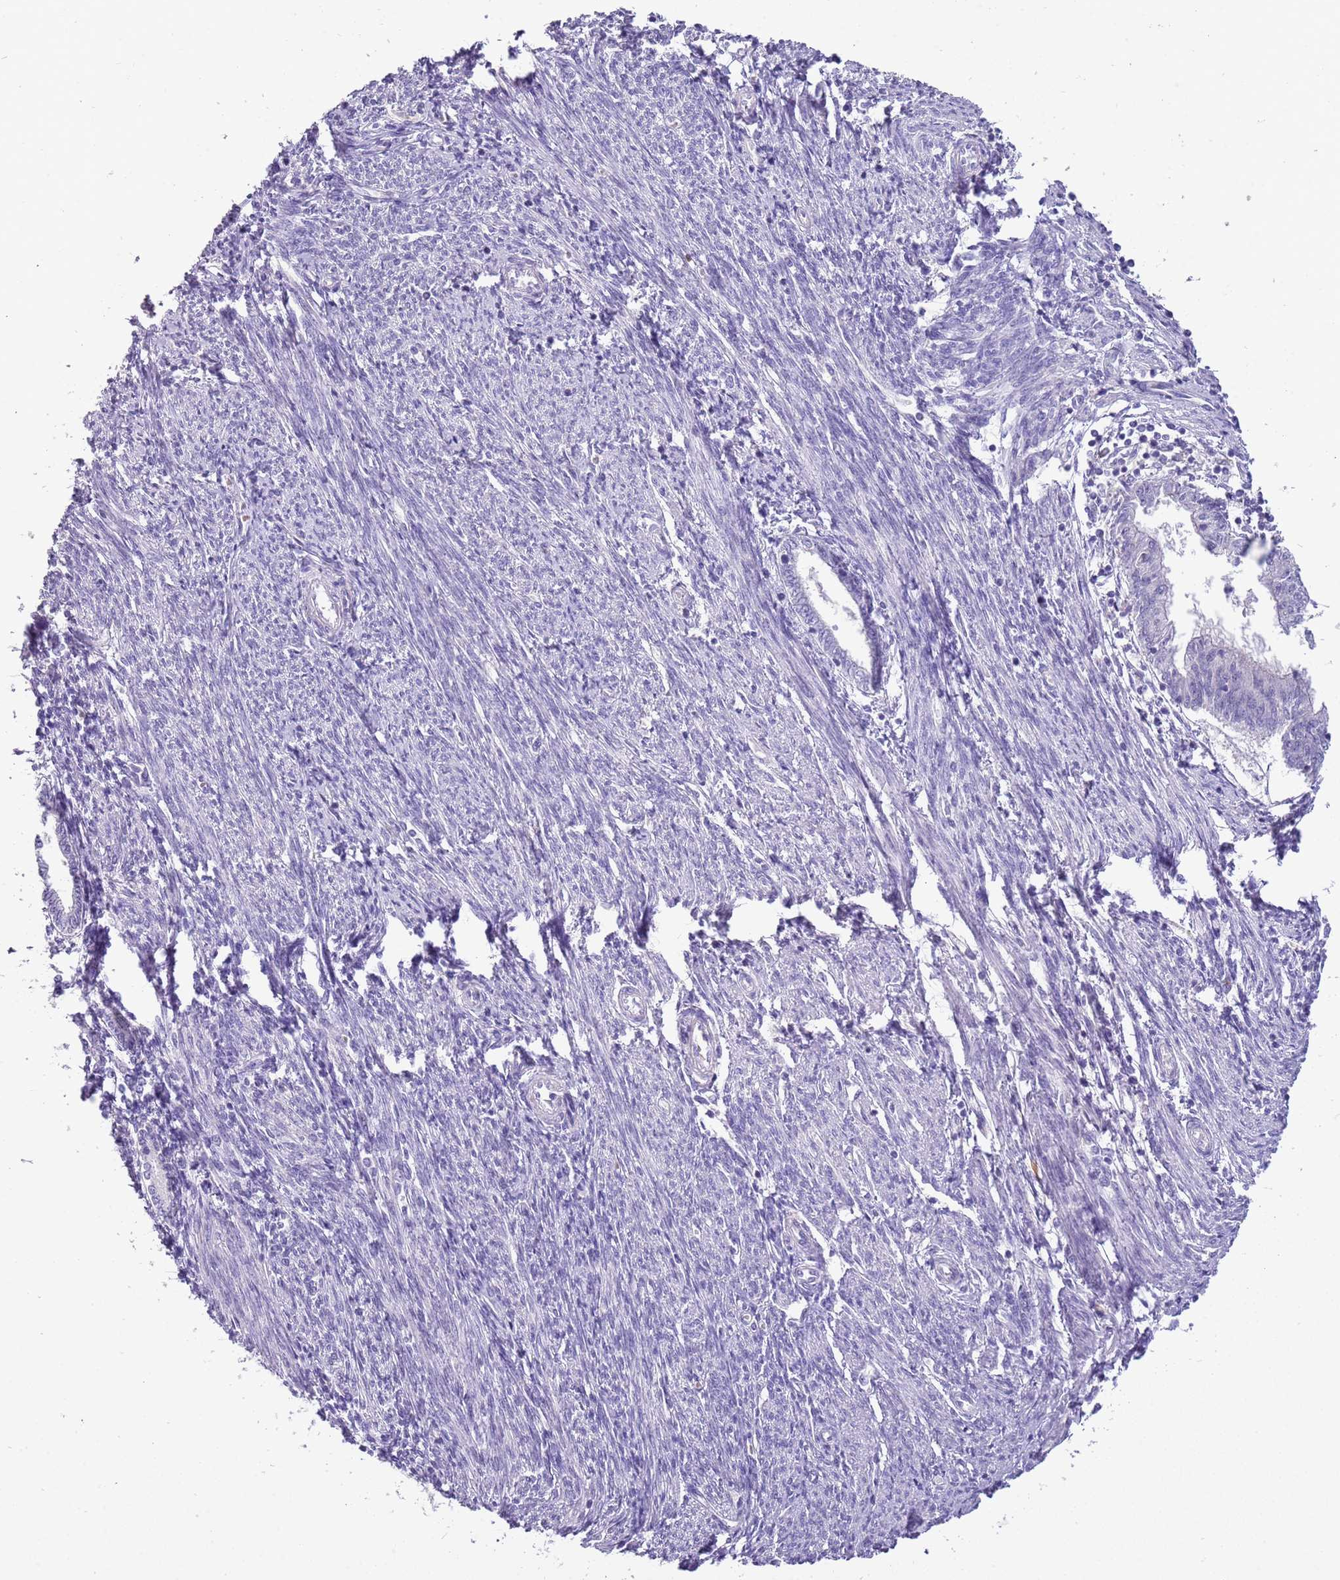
{"staining": {"intensity": "negative", "quantity": "none", "location": "none"}, "tissue": "endometrial cancer", "cell_type": "Tumor cells", "image_type": "cancer", "snomed": [{"axis": "morphology", "description": "Adenocarcinoma, NOS"}, {"axis": "topography", "description": "Endometrium"}], "caption": "The micrograph shows no significant expression in tumor cells of endometrial cancer (adenocarcinoma).", "gene": "SCAMP5", "patient": {"sex": "female", "age": 56}}